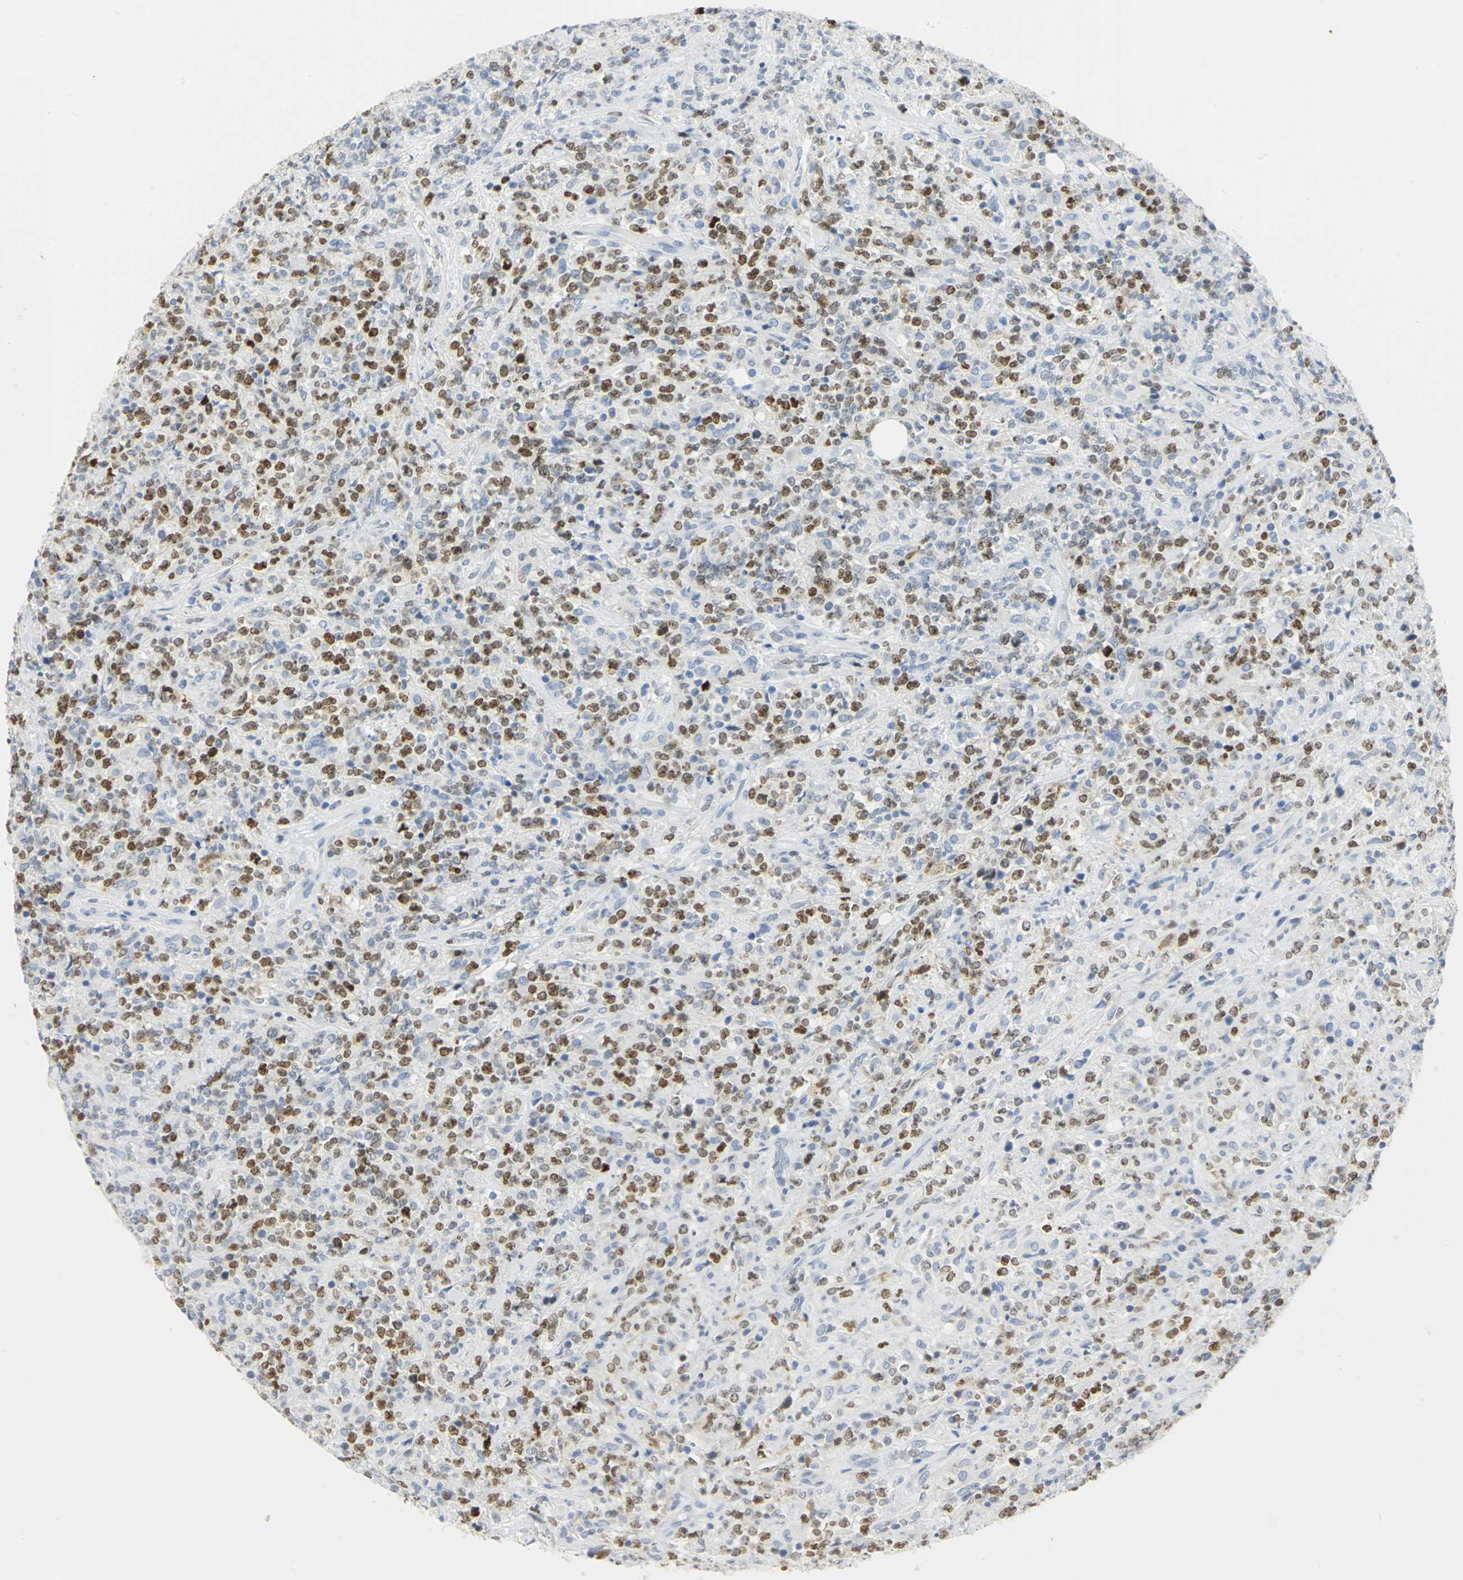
{"staining": {"intensity": "strong", "quantity": "25%-75%", "location": "nuclear"}, "tissue": "lymphoma", "cell_type": "Tumor cells", "image_type": "cancer", "snomed": [{"axis": "morphology", "description": "Malignant lymphoma, non-Hodgkin's type, High grade"}, {"axis": "topography", "description": "Soft tissue"}], "caption": "Immunohistochemistry (IHC) of human lymphoma exhibits high levels of strong nuclear positivity in about 25%-75% of tumor cells.", "gene": "HELLS", "patient": {"sex": "male", "age": 18}}